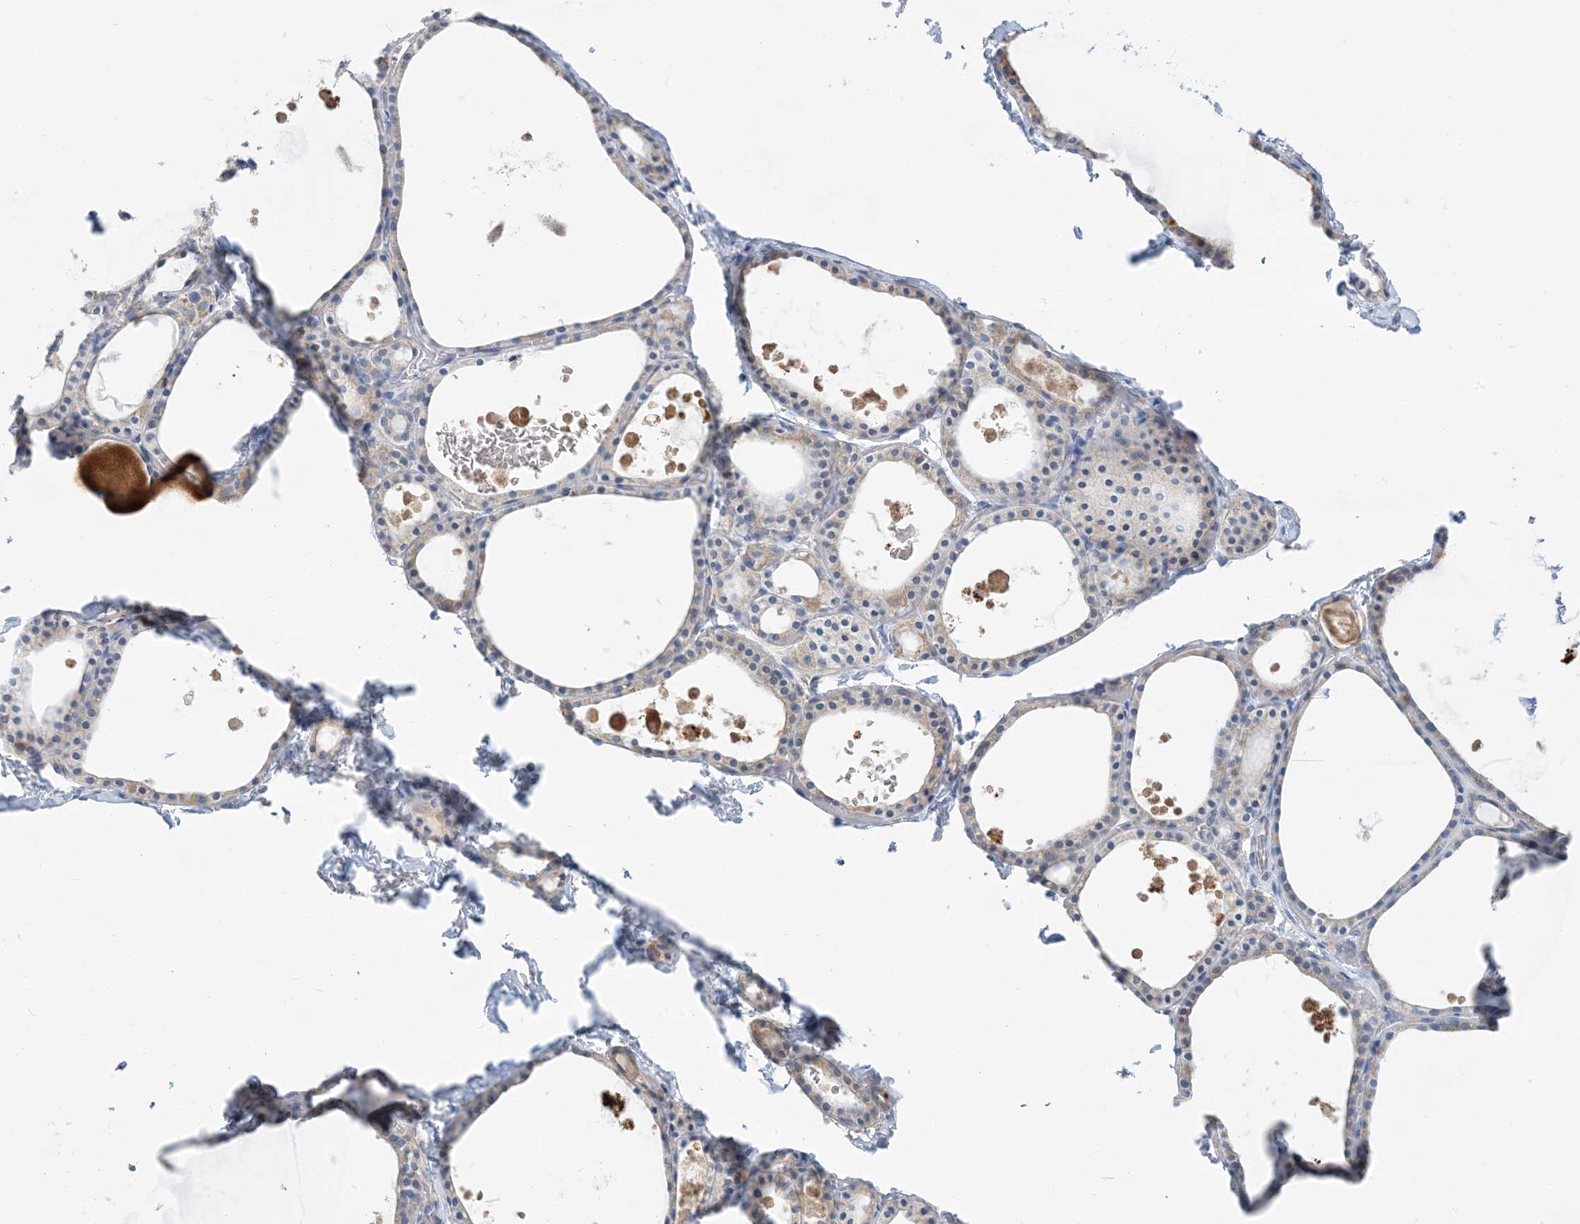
{"staining": {"intensity": "negative", "quantity": "none", "location": "none"}, "tissue": "thyroid gland", "cell_type": "Glandular cells", "image_type": "normal", "snomed": [{"axis": "morphology", "description": "Normal tissue, NOS"}, {"axis": "topography", "description": "Thyroid gland"}], "caption": "High magnification brightfield microscopy of unremarkable thyroid gland stained with DAB (brown) and counterstained with hematoxylin (blue): glandular cells show no significant staining. Brightfield microscopy of immunohistochemistry (IHC) stained with DAB (brown) and hematoxylin (blue), captured at high magnification.", "gene": "ZCCHC12", "patient": {"sex": "male", "age": 56}}